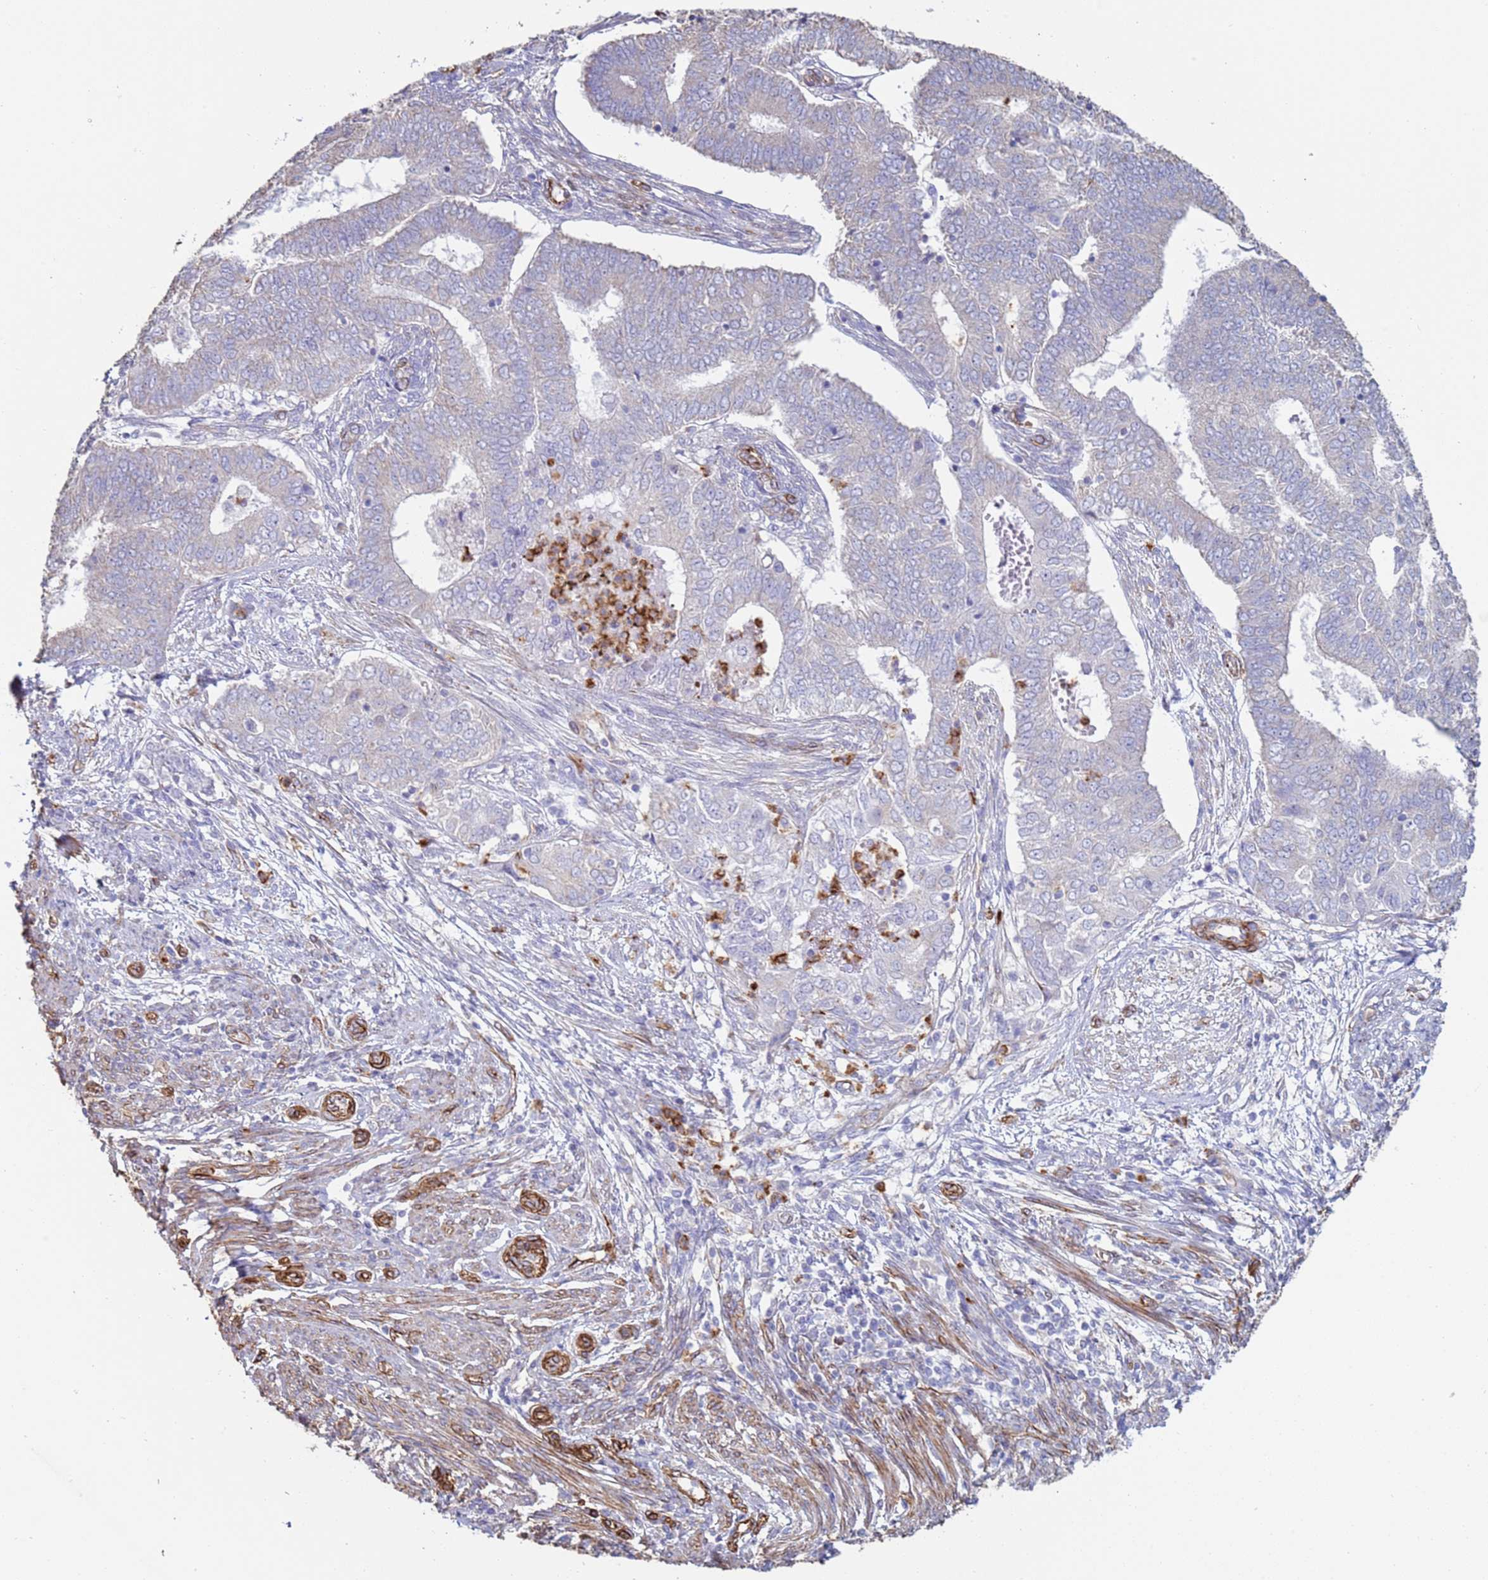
{"staining": {"intensity": "negative", "quantity": "none", "location": "none"}, "tissue": "endometrial cancer", "cell_type": "Tumor cells", "image_type": "cancer", "snomed": [{"axis": "morphology", "description": "Adenocarcinoma, NOS"}, {"axis": "topography", "description": "Endometrium"}], "caption": "The immunohistochemistry (IHC) photomicrograph has no significant positivity in tumor cells of endometrial cancer (adenocarcinoma) tissue.", "gene": "GASK1A", "patient": {"sex": "female", "age": 62}}